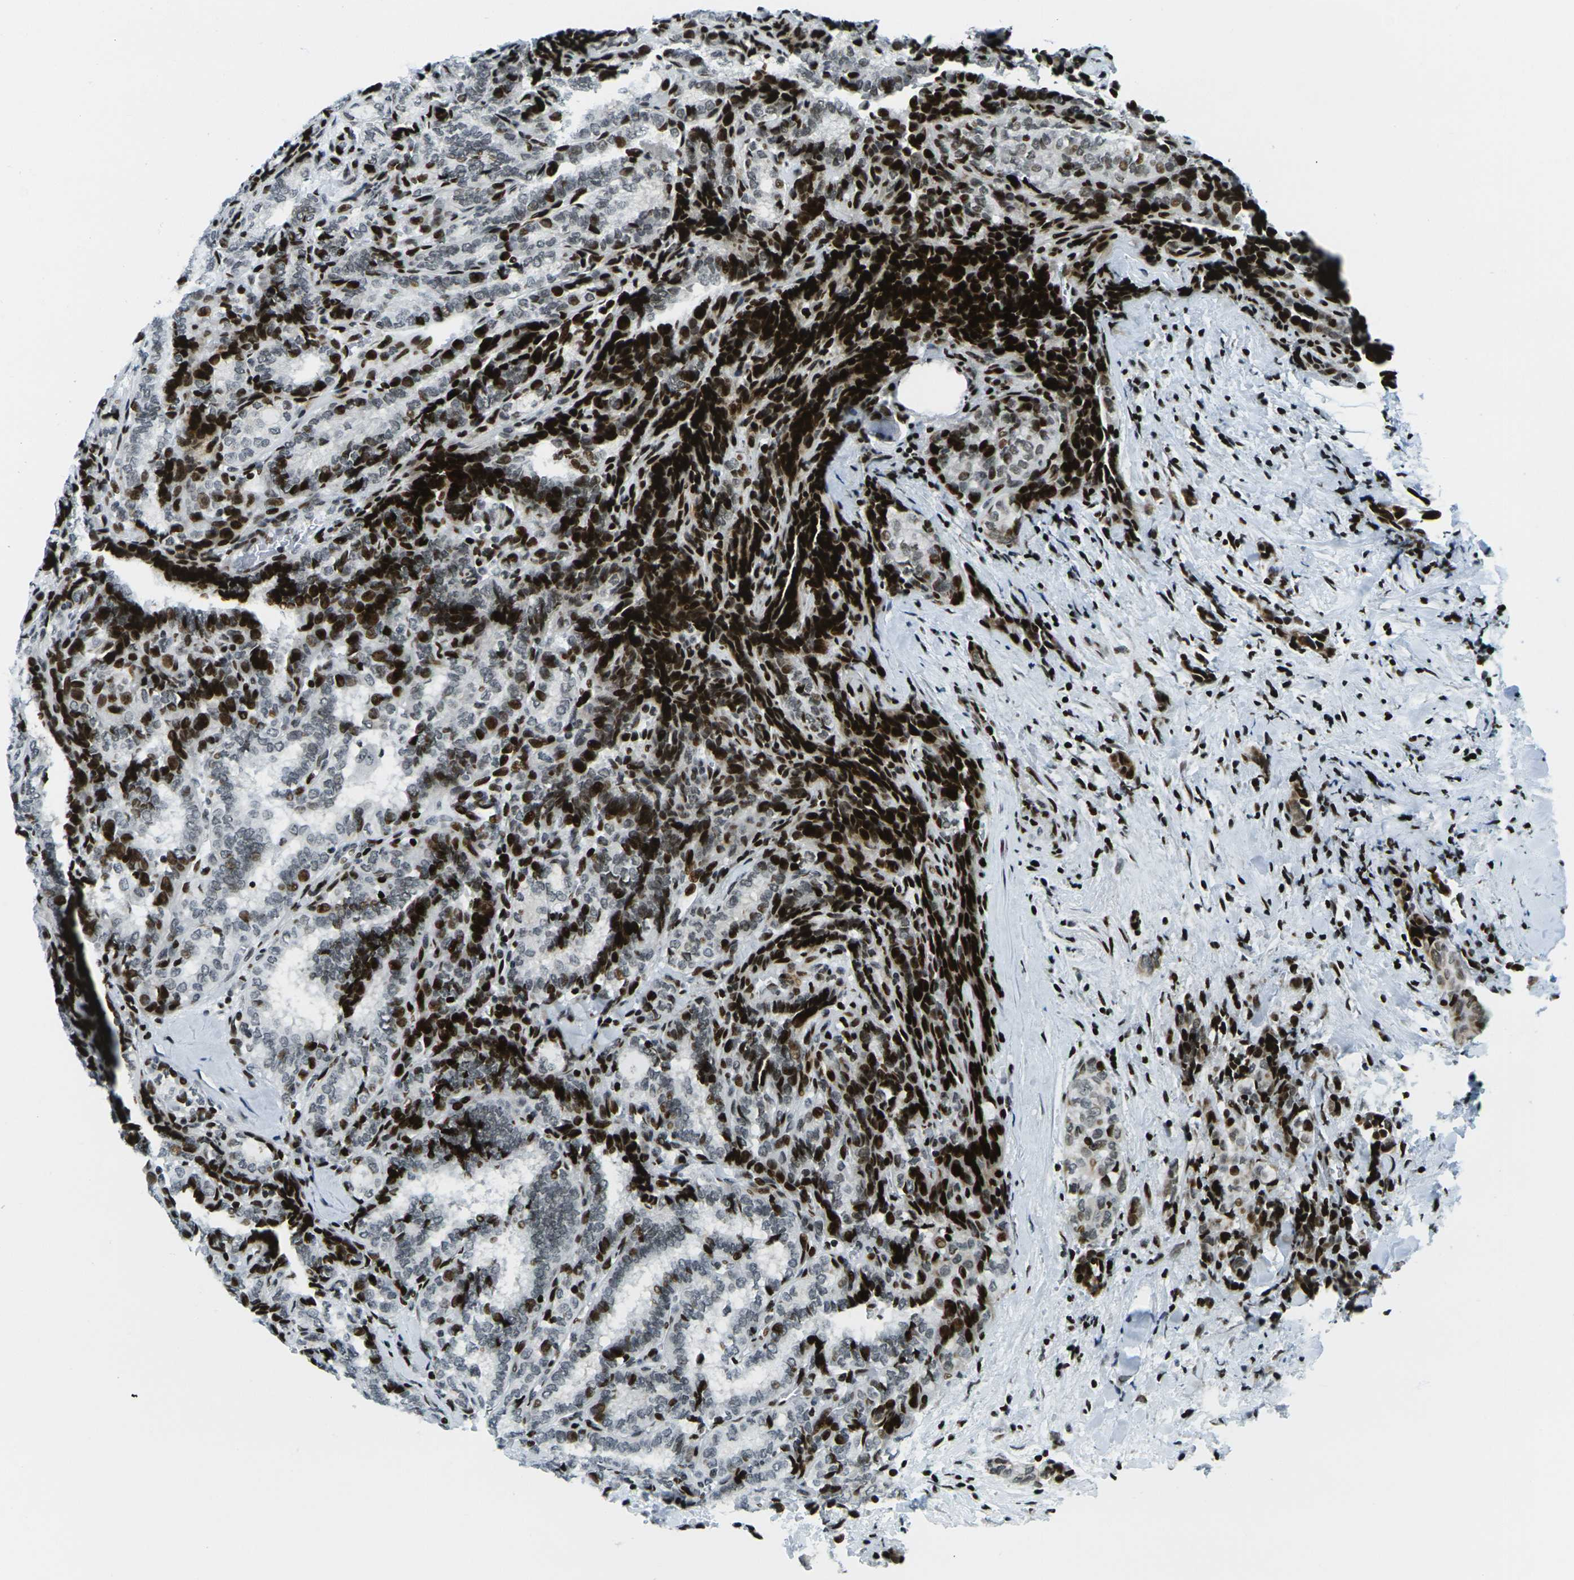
{"staining": {"intensity": "moderate", "quantity": "25%-75%", "location": "nuclear"}, "tissue": "thyroid cancer", "cell_type": "Tumor cells", "image_type": "cancer", "snomed": [{"axis": "morphology", "description": "Normal tissue, NOS"}, {"axis": "morphology", "description": "Papillary adenocarcinoma, NOS"}, {"axis": "topography", "description": "Thyroid gland"}], "caption": "A high-resolution histopathology image shows immunohistochemistry staining of thyroid cancer (papillary adenocarcinoma), which reveals moderate nuclear staining in approximately 25%-75% of tumor cells.", "gene": "H3-3A", "patient": {"sex": "female", "age": 30}}